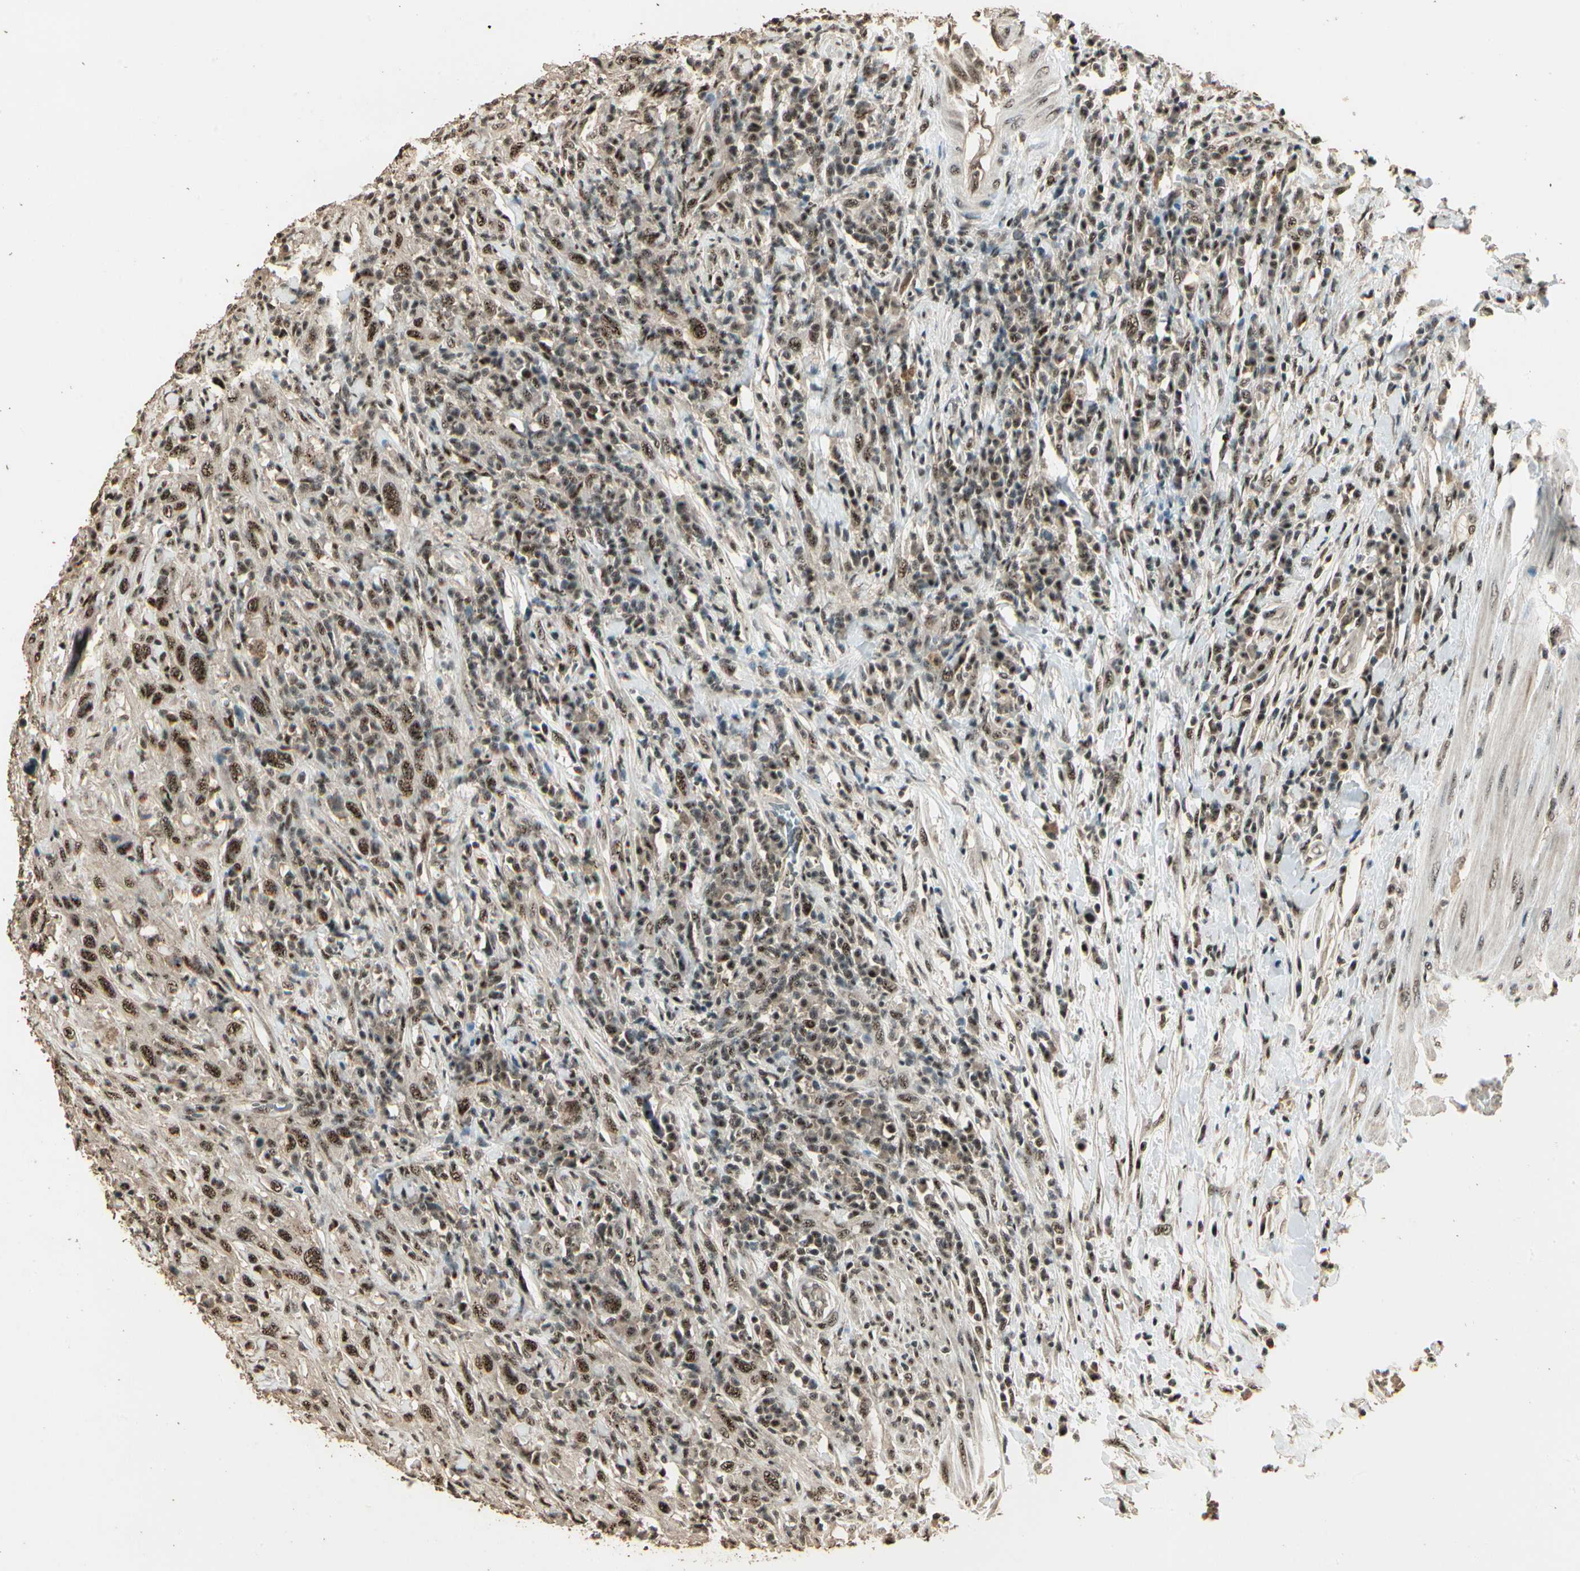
{"staining": {"intensity": "moderate", "quantity": ">75%", "location": "nuclear"}, "tissue": "urothelial cancer", "cell_type": "Tumor cells", "image_type": "cancer", "snomed": [{"axis": "morphology", "description": "Urothelial carcinoma, High grade"}, {"axis": "topography", "description": "Urinary bladder"}], "caption": "IHC (DAB) staining of human high-grade urothelial carcinoma demonstrates moderate nuclear protein expression in approximately >75% of tumor cells. (Brightfield microscopy of DAB IHC at high magnification).", "gene": "RBM25", "patient": {"sex": "male", "age": 61}}